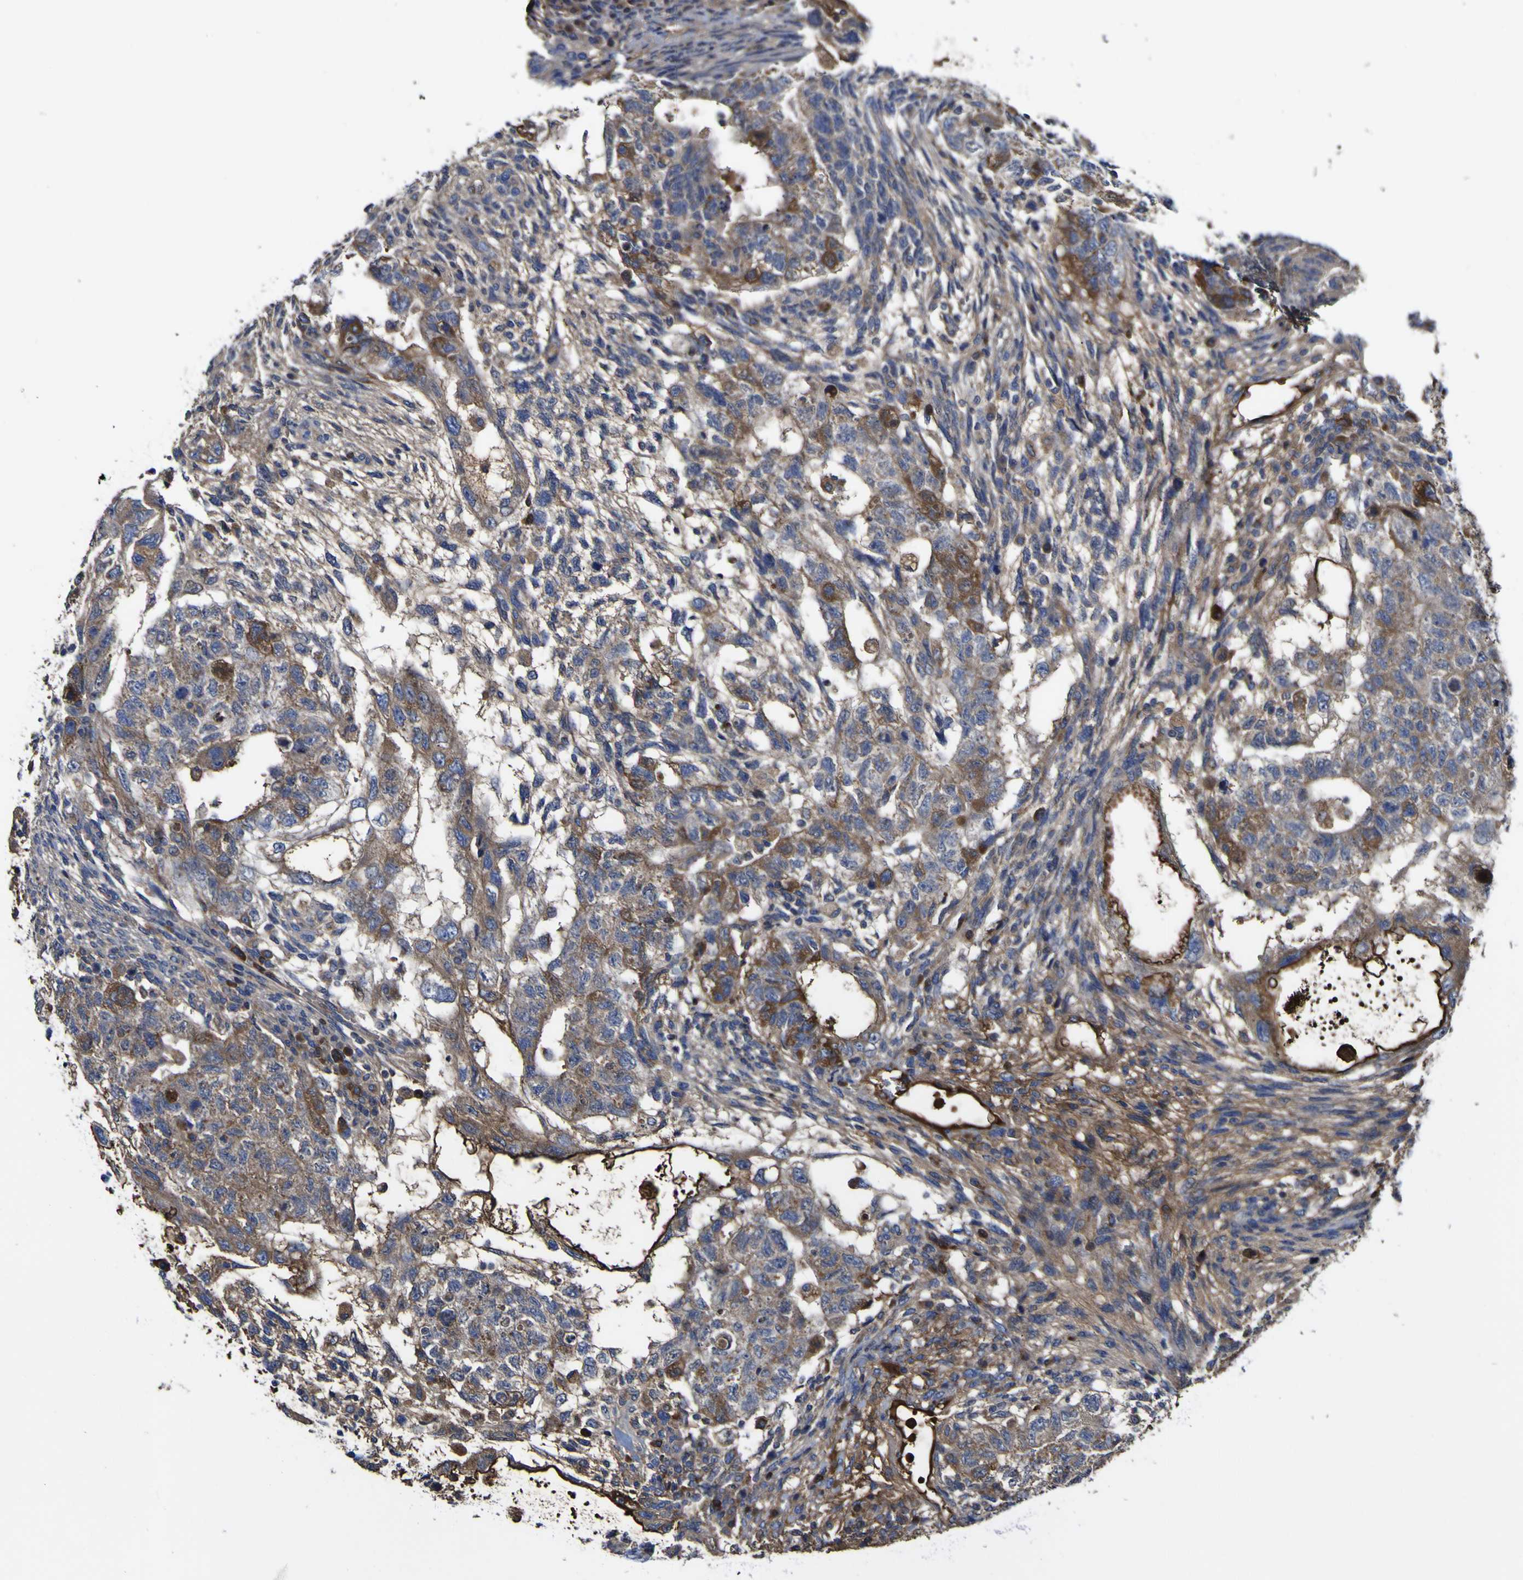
{"staining": {"intensity": "moderate", "quantity": ">75%", "location": "cytoplasmic/membranous"}, "tissue": "testis cancer", "cell_type": "Tumor cells", "image_type": "cancer", "snomed": [{"axis": "morphology", "description": "Normal tissue, NOS"}, {"axis": "morphology", "description": "Carcinoma, Embryonal, NOS"}, {"axis": "topography", "description": "Testis"}], "caption": "IHC photomicrograph of testis cancer (embryonal carcinoma) stained for a protein (brown), which reveals medium levels of moderate cytoplasmic/membranous positivity in about >75% of tumor cells.", "gene": "CCDC90B", "patient": {"sex": "male", "age": 36}}